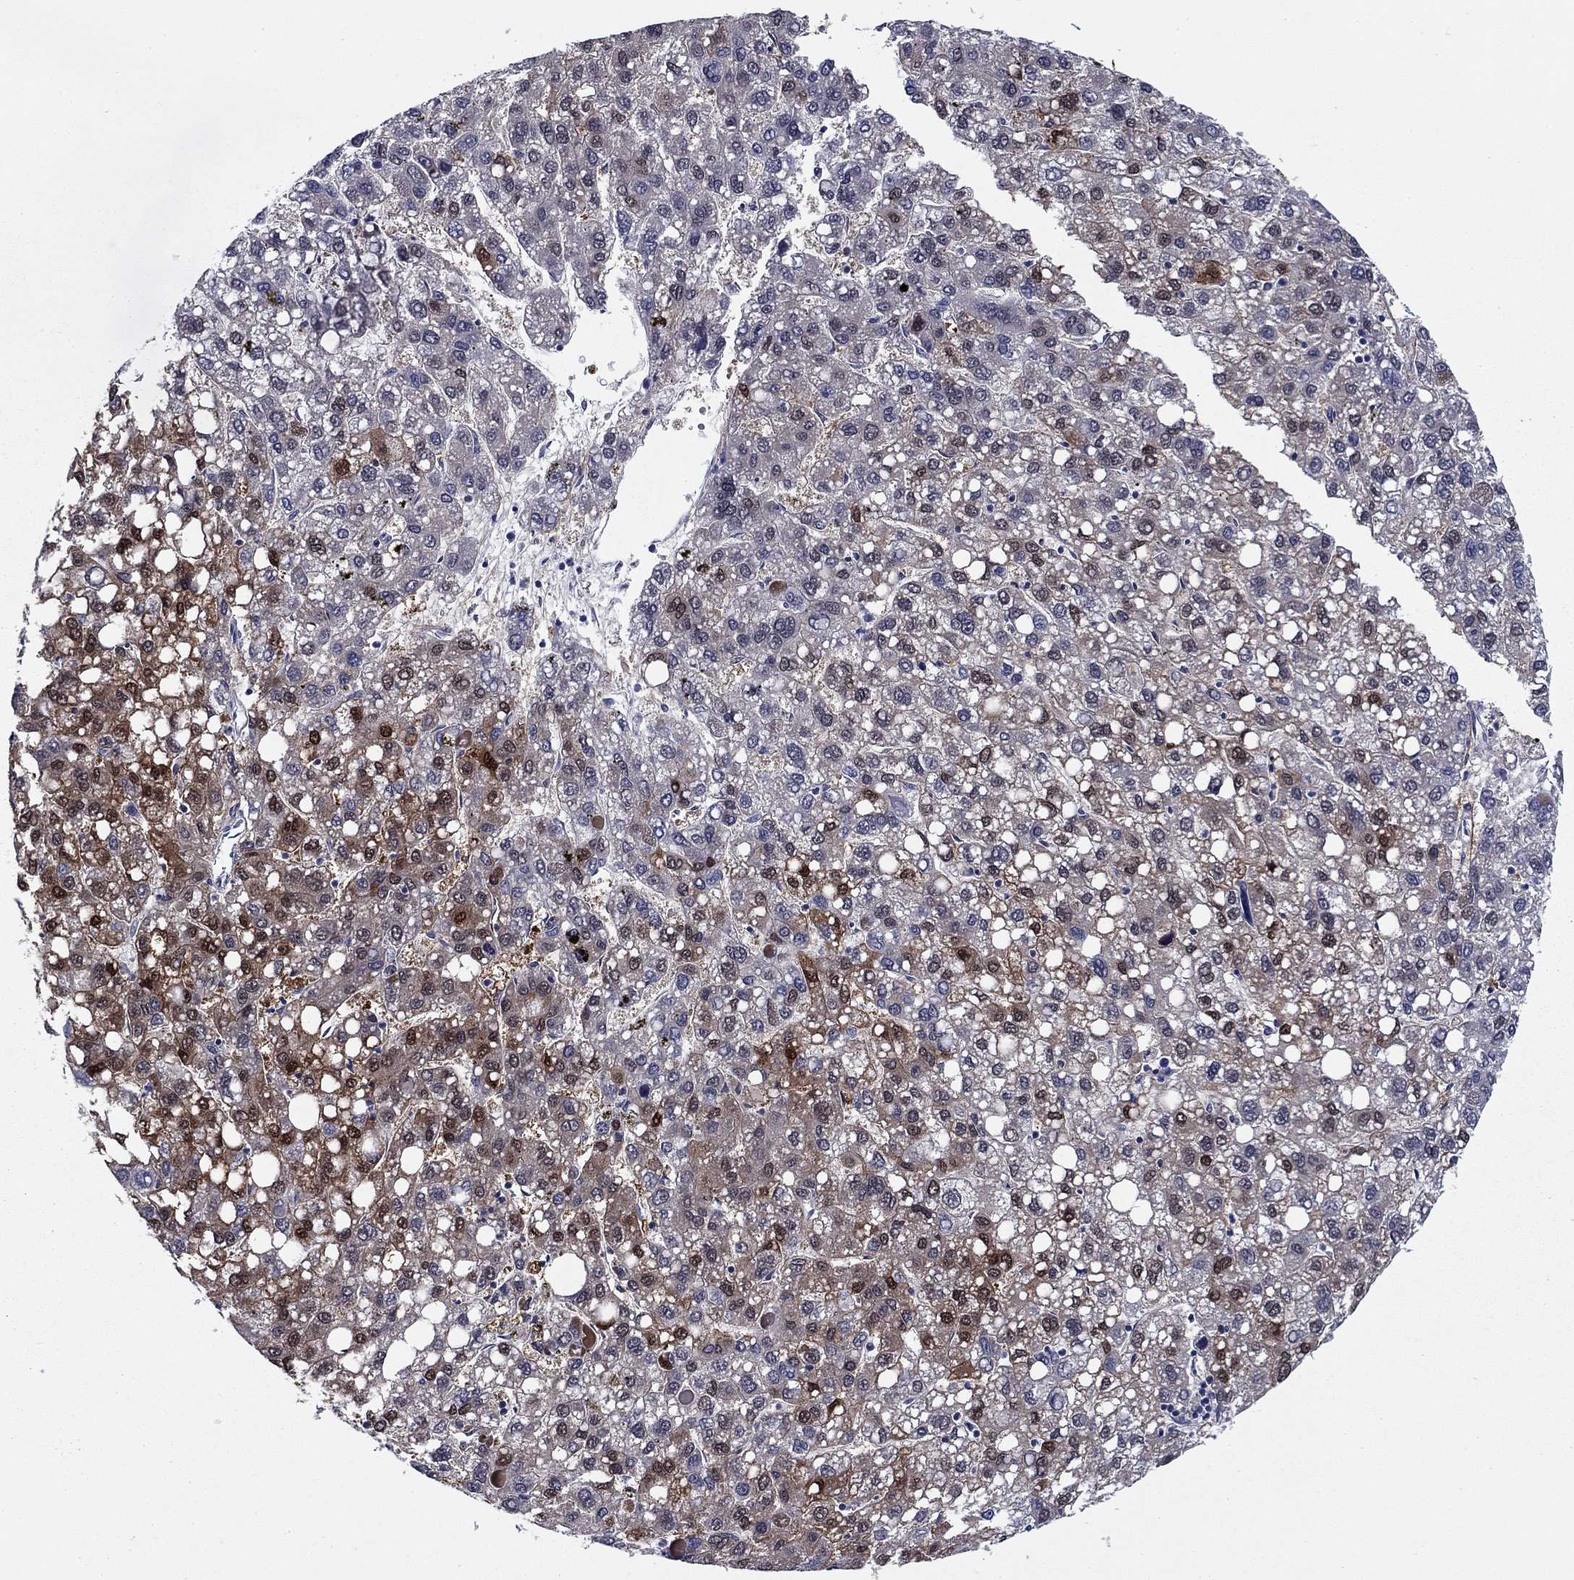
{"staining": {"intensity": "strong", "quantity": "<25%", "location": "cytoplasmic/membranous,nuclear"}, "tissue": "liver cancer", "cell_type": "Tumor cells", "image_type": "cancer", "snomed": [{"axis": "morphology", "description": "Carcinoma, Hepatocellular, NOS"}, {"axis": "topography", "description": "Liver"}], "caption": "Human liver hepatocellular carcinoma stained with a protein marker displays strong staining in tumor cells.", "gene": "REXO5", "patient": {"sex": "female", "age": 82}}